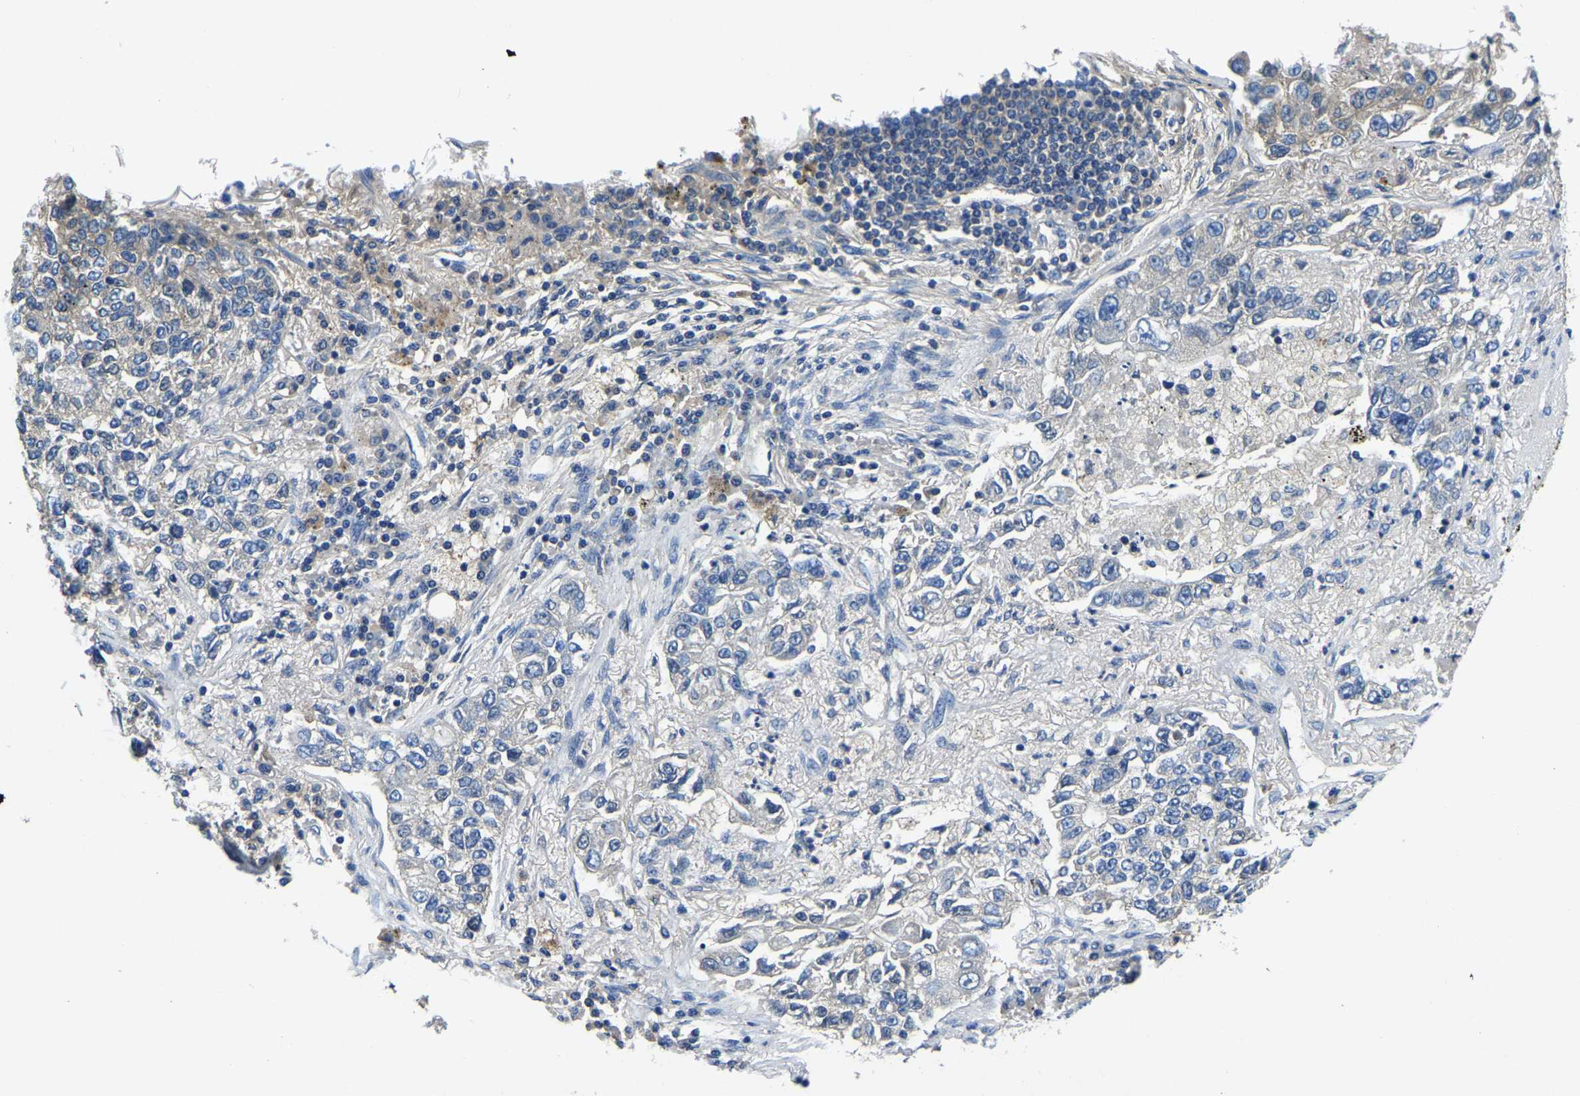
{"staining": {"intensity": "negative", "quantity": "none", "location": "none"}, "tissue": "lung cancer", "cell_type": "Tumor cells", "image_type": "cancer", "snomed": [{"axis": "morphology", "description": "Adenocarcinoma, NOS"}, {"axis": "topography", "description": "Lung"}], "caption": "Adenocarcinoma (lung) stained for a protein using immunohistochemistry (IHC) shows no staining tumor cells.", "gene": "STAT2", "patient": {"sex": "male", "age": 49}}